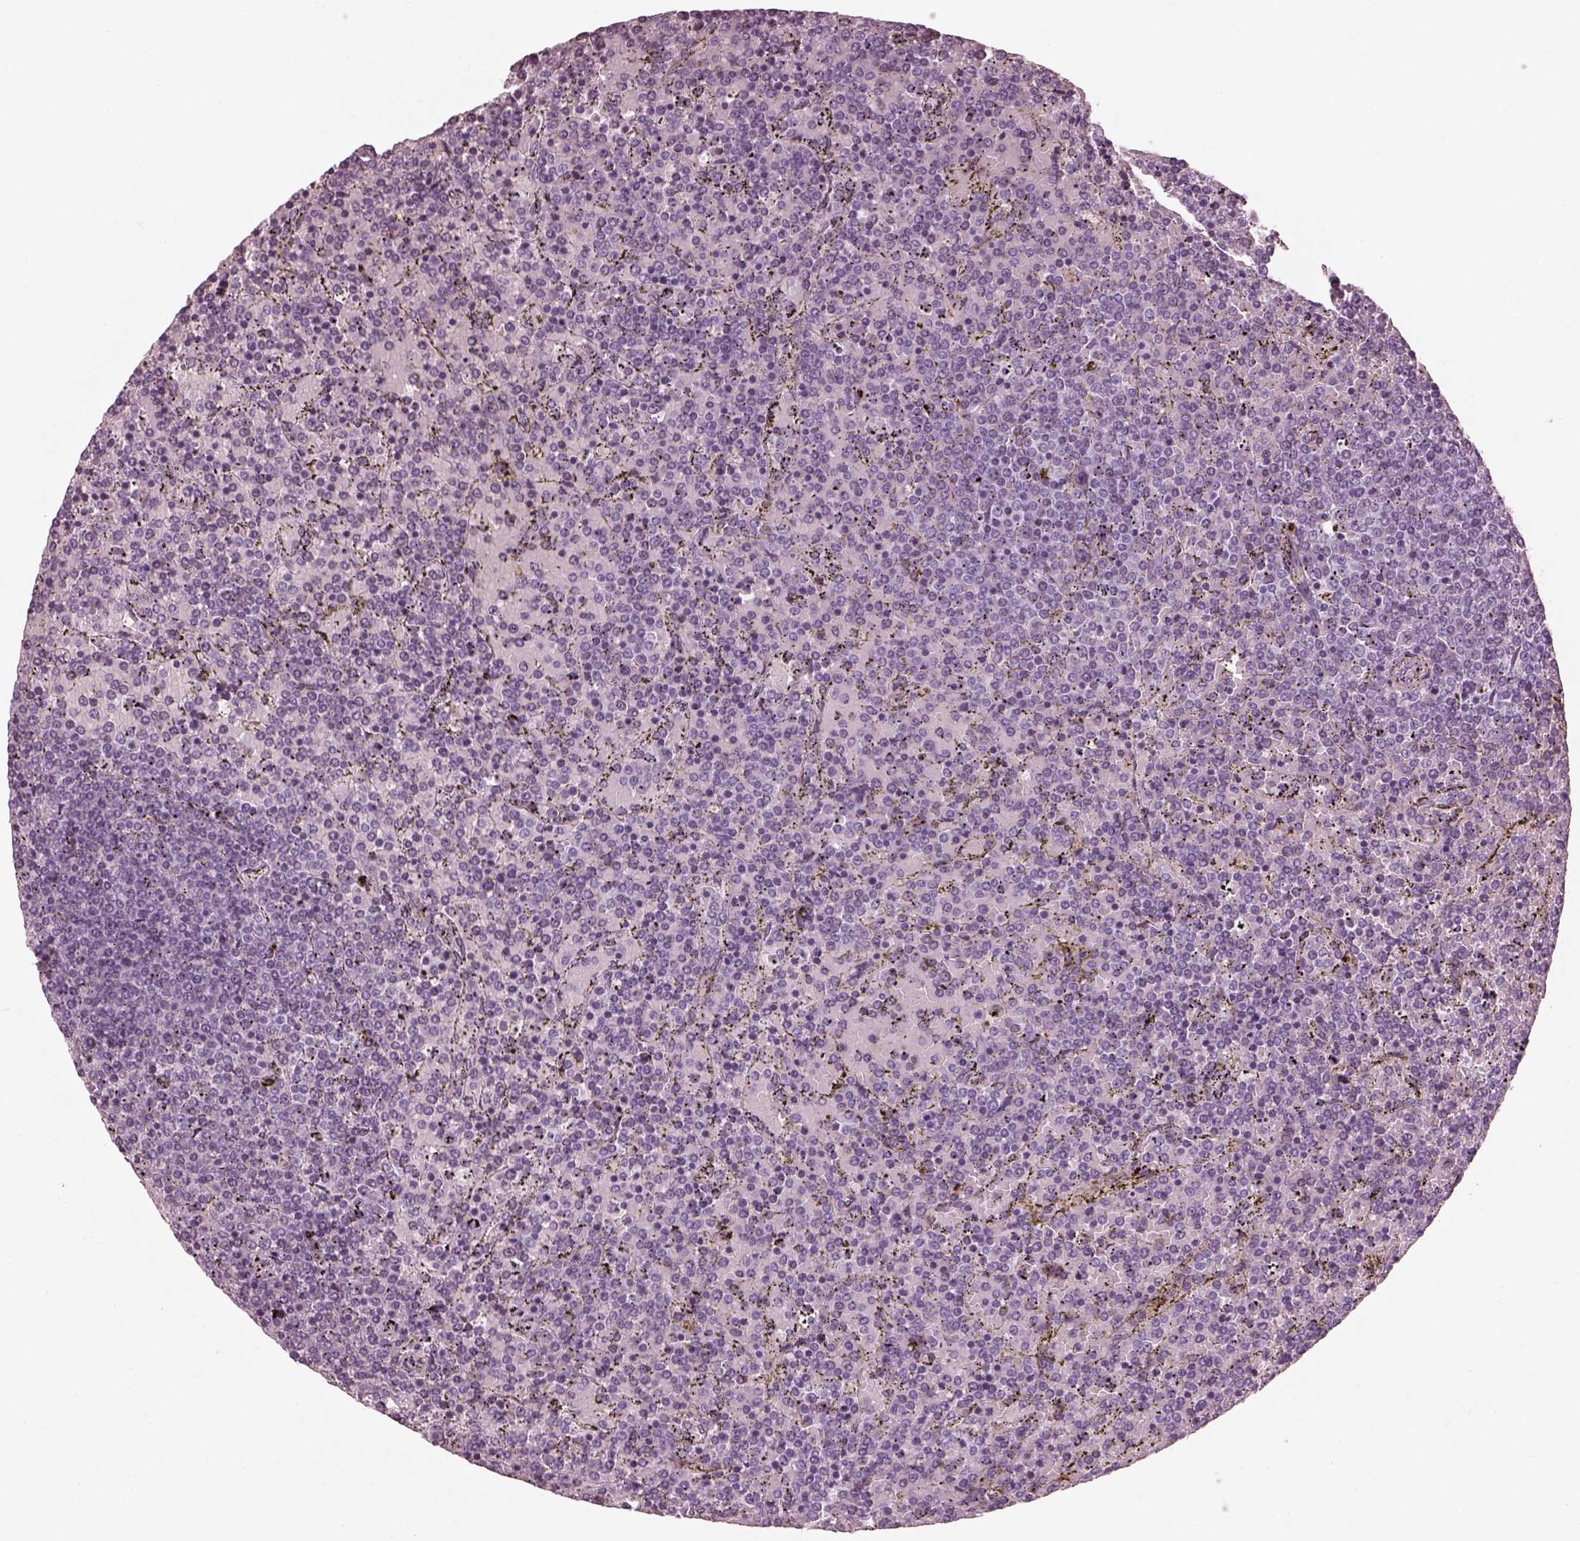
{"staining": {"intensity": "negative", "quantity": "none", "location": "none"}, "tissue": "lymphoma", "cell_type": "Tumor cells", "image_type": "cancer", "snomed": [{"axis": "morphology", "description": "Malignant lymphoma, non-Hodgkin's type, Low grade"}, {"axis": "topography", "description": "Spleen"}], "caption": "Immunohistochemistry (IHC) photomicrograph of human lymphoma stained for a protein (brown), which exhibits no positivity in tumor cells.", "gene": "TCHHL1", "patient": {"sex": "female", "age": 77}}